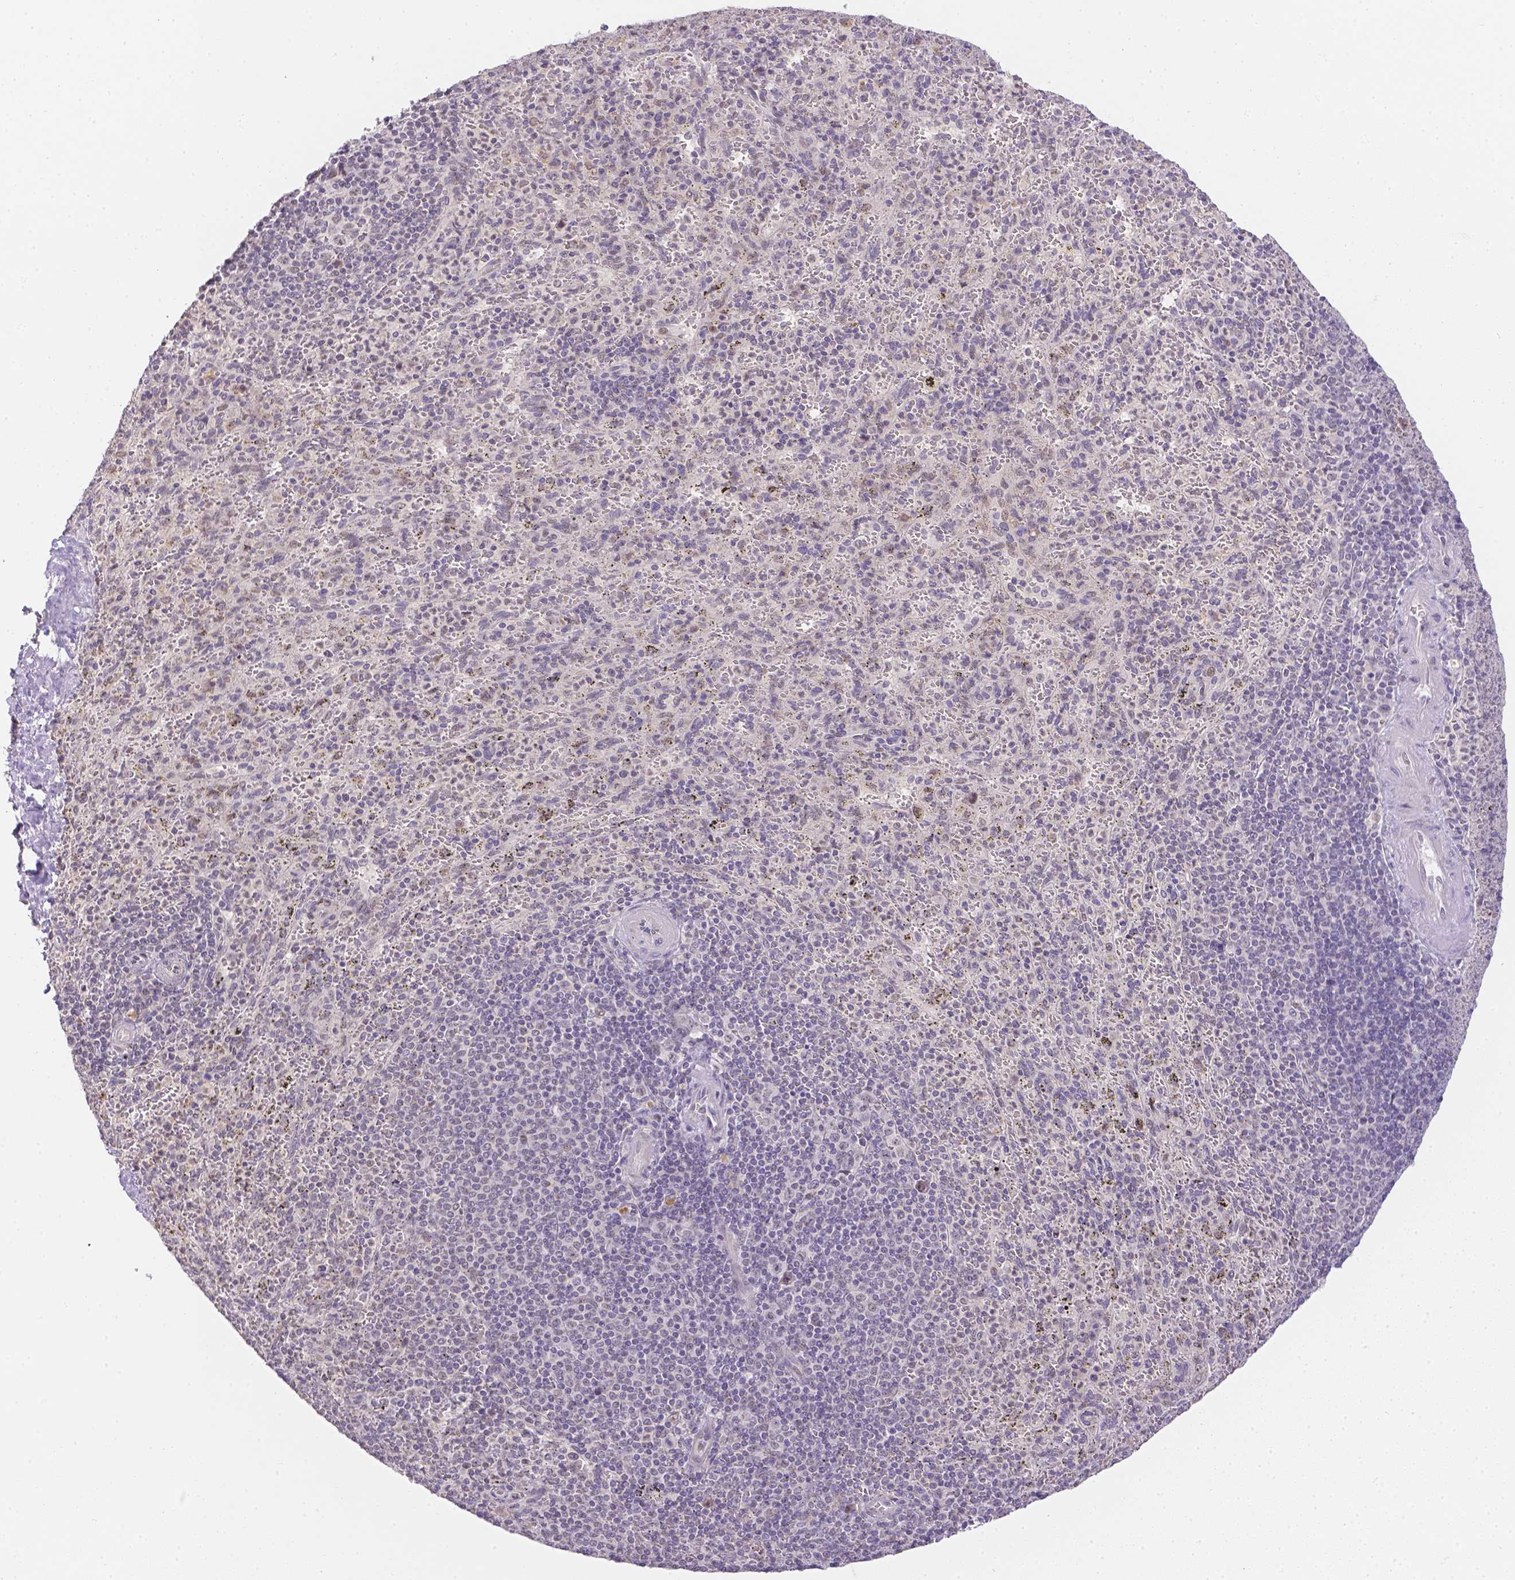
{"staining": {"intensity": "negative", "quantity": "none", "location": "none"}, "tissue": "spleen", "cell_type": "Cells in red pulp", "image_type": "normal", "snomed": [{"axis": "morphology", "description": "Normal tissue, NOS"}, {"axis": "topography", "description": "Spleen"}], "caption": "There is no significant positivity in cells in red pulp of spleen.", "gene": "ZNF280B", "patient": {"sex": "male", "age": 57}}